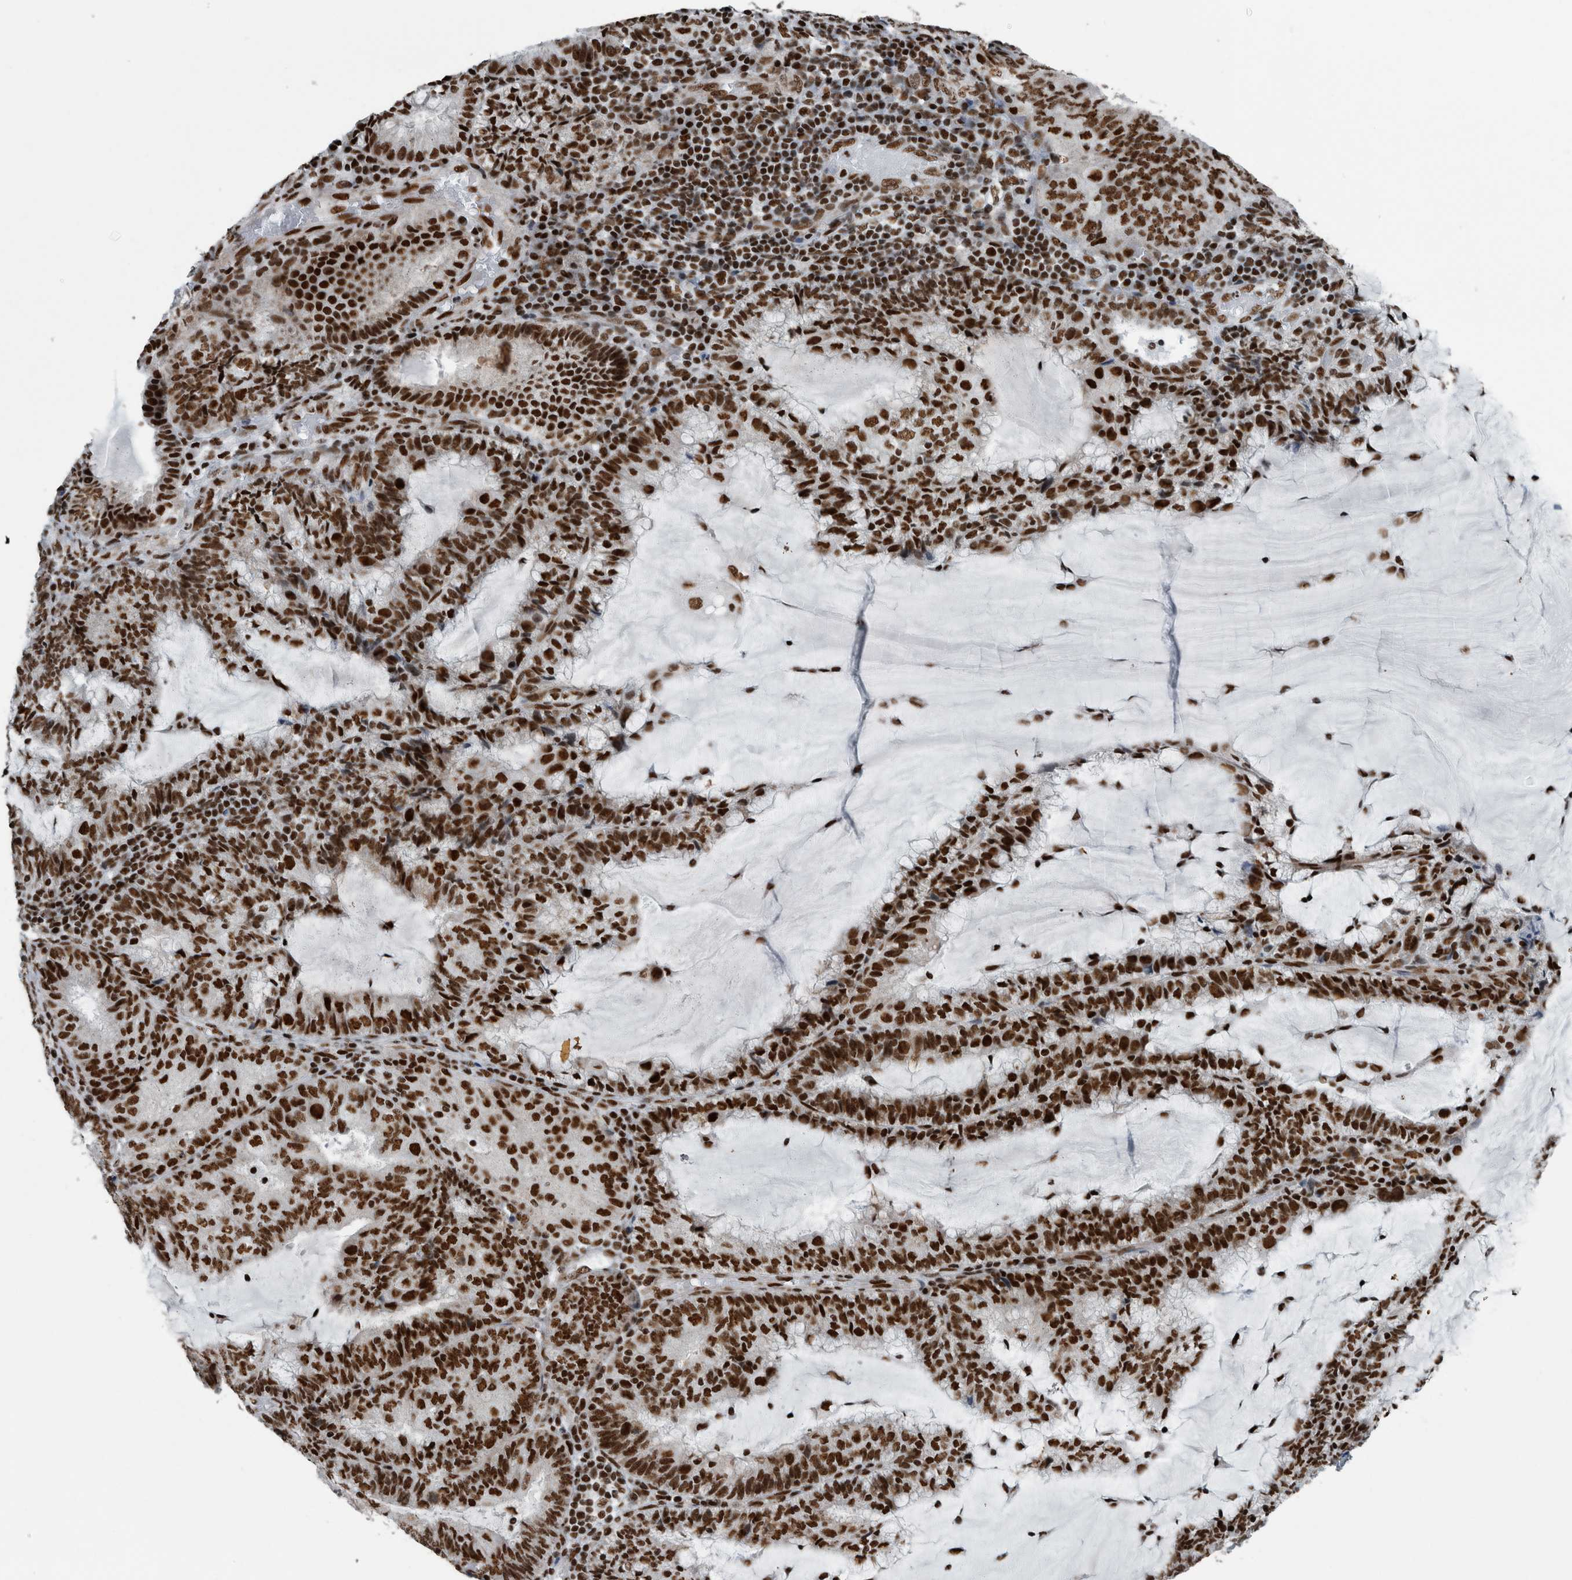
{"staining": {"intensity": "strong", "quantity": ">75%", "location": "nuclear"}, "tissue": "endometrial cancer", "cell_type": "Tumor cells", "image_type": "cancer", "snomed": [{"axis": "morphology", "description": "Adenocarcinoma, NOS"}, {"axis": "topography", "description": "Endometrium"}], "caption": "A high-resolution photomicrograph shows immunohistochemistry (IHC) staining of adenocarcinoma (endometrial), which reveals strong nuclear staining in approximately >75% of tumor cells. The staining was performed using DAB (3,3'-diaminobenzidine), with brown indicating positive protein expression. Nuclei are stained blue with hematoxylin.", "gene": "DNMT3A", "patient": {"sex": "female", "age": 81}}